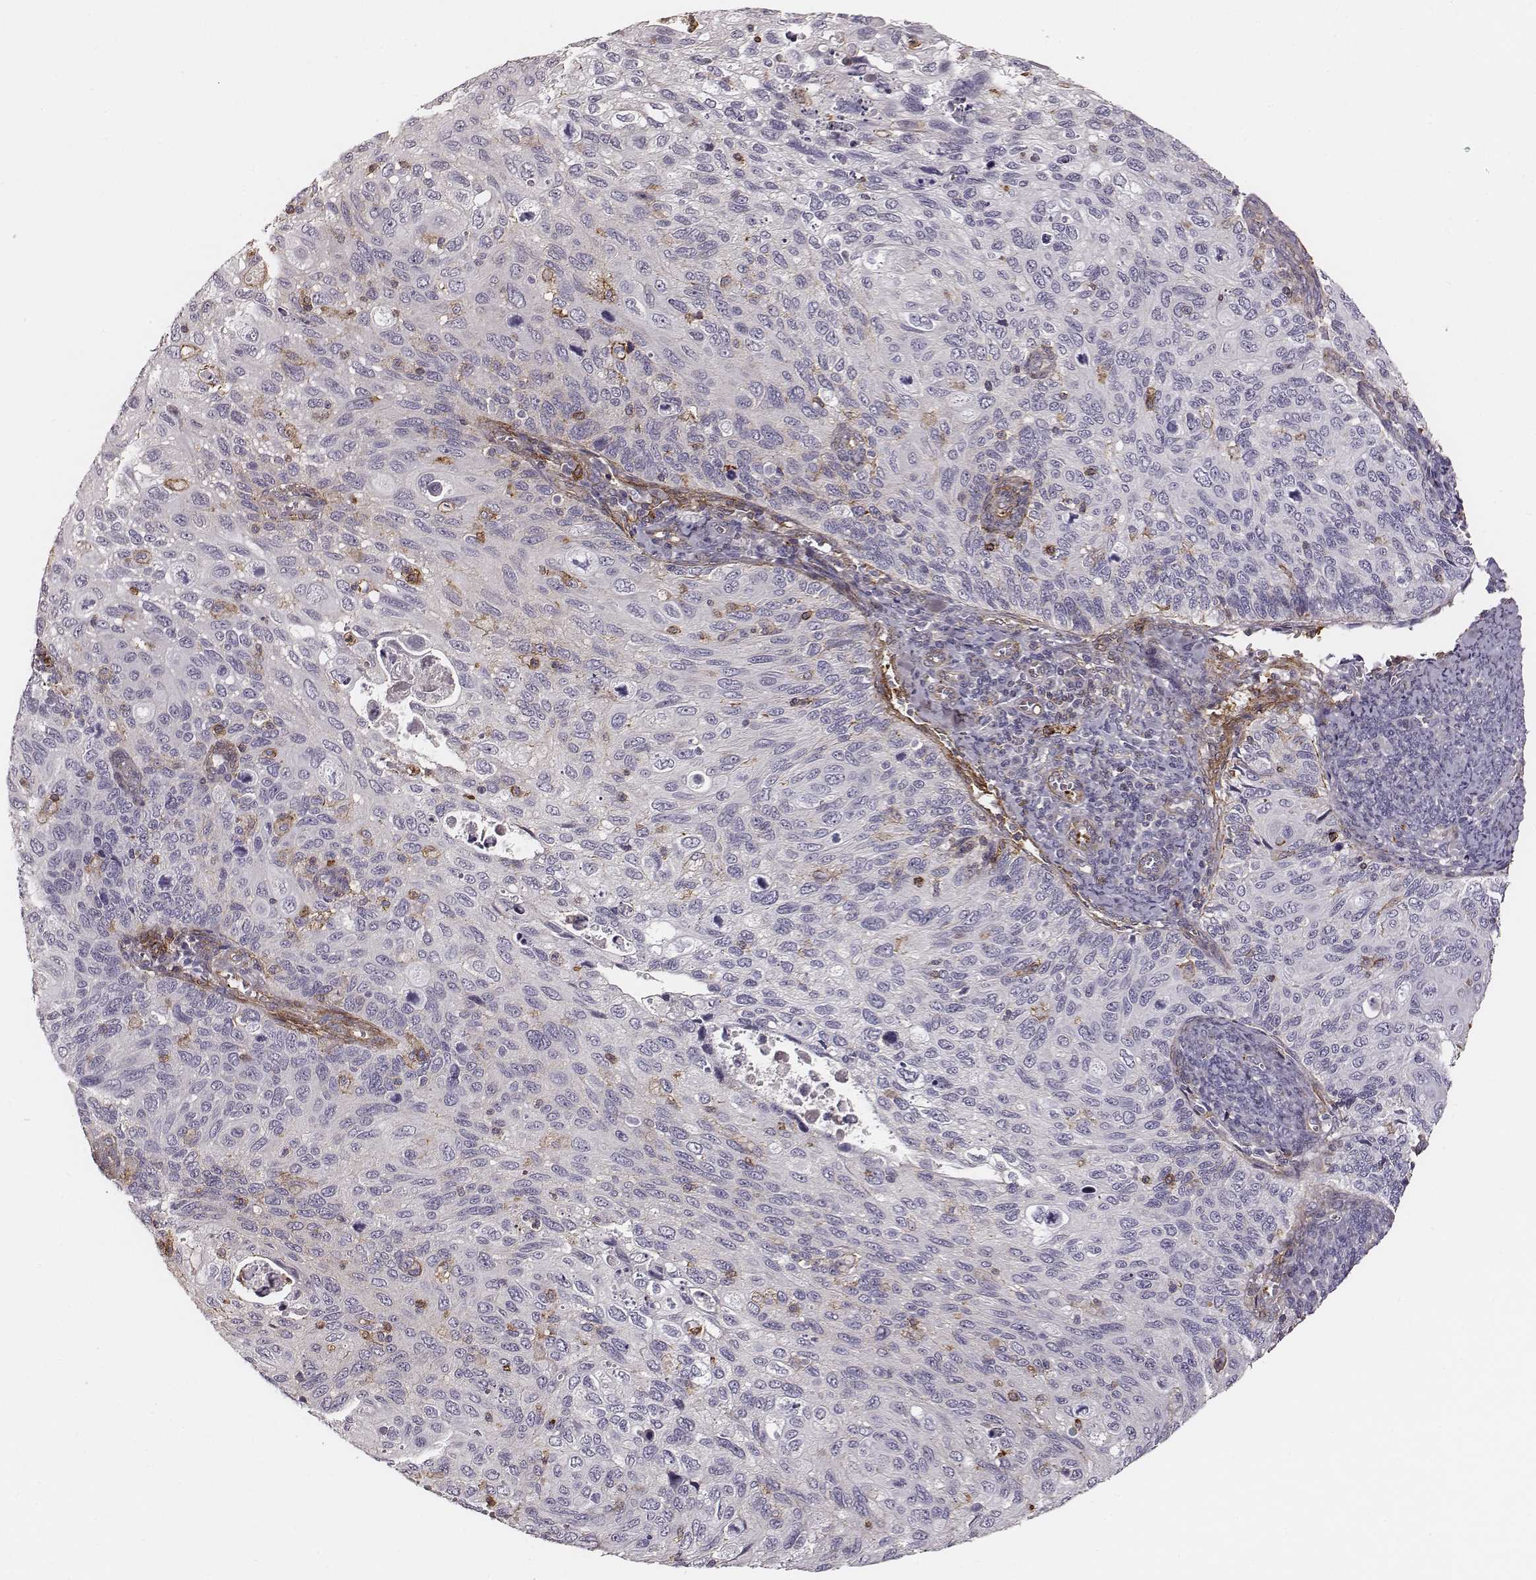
{"staining": {"intensity": "weak", "quantity": "<25%", "location": "cytoplasmic/membranous"}, "tissue": "cervical cancer", "cell_type": "Tumor cells", "image_type": "cancer", "snomed": [{"axis": "morphology", "description": "Squamous cell carcinoma, NOS"}, {"axis": "topography", "description": "Cervix"}], "caption": "DAB (3,3'-diaminobenzidine) immunohistochemical staining of cervical squamous cell carcinoma exhibits no significant staining in tumor cells.", "gene": "ZYX", "patient": {"sex": "female", "age": 70}}